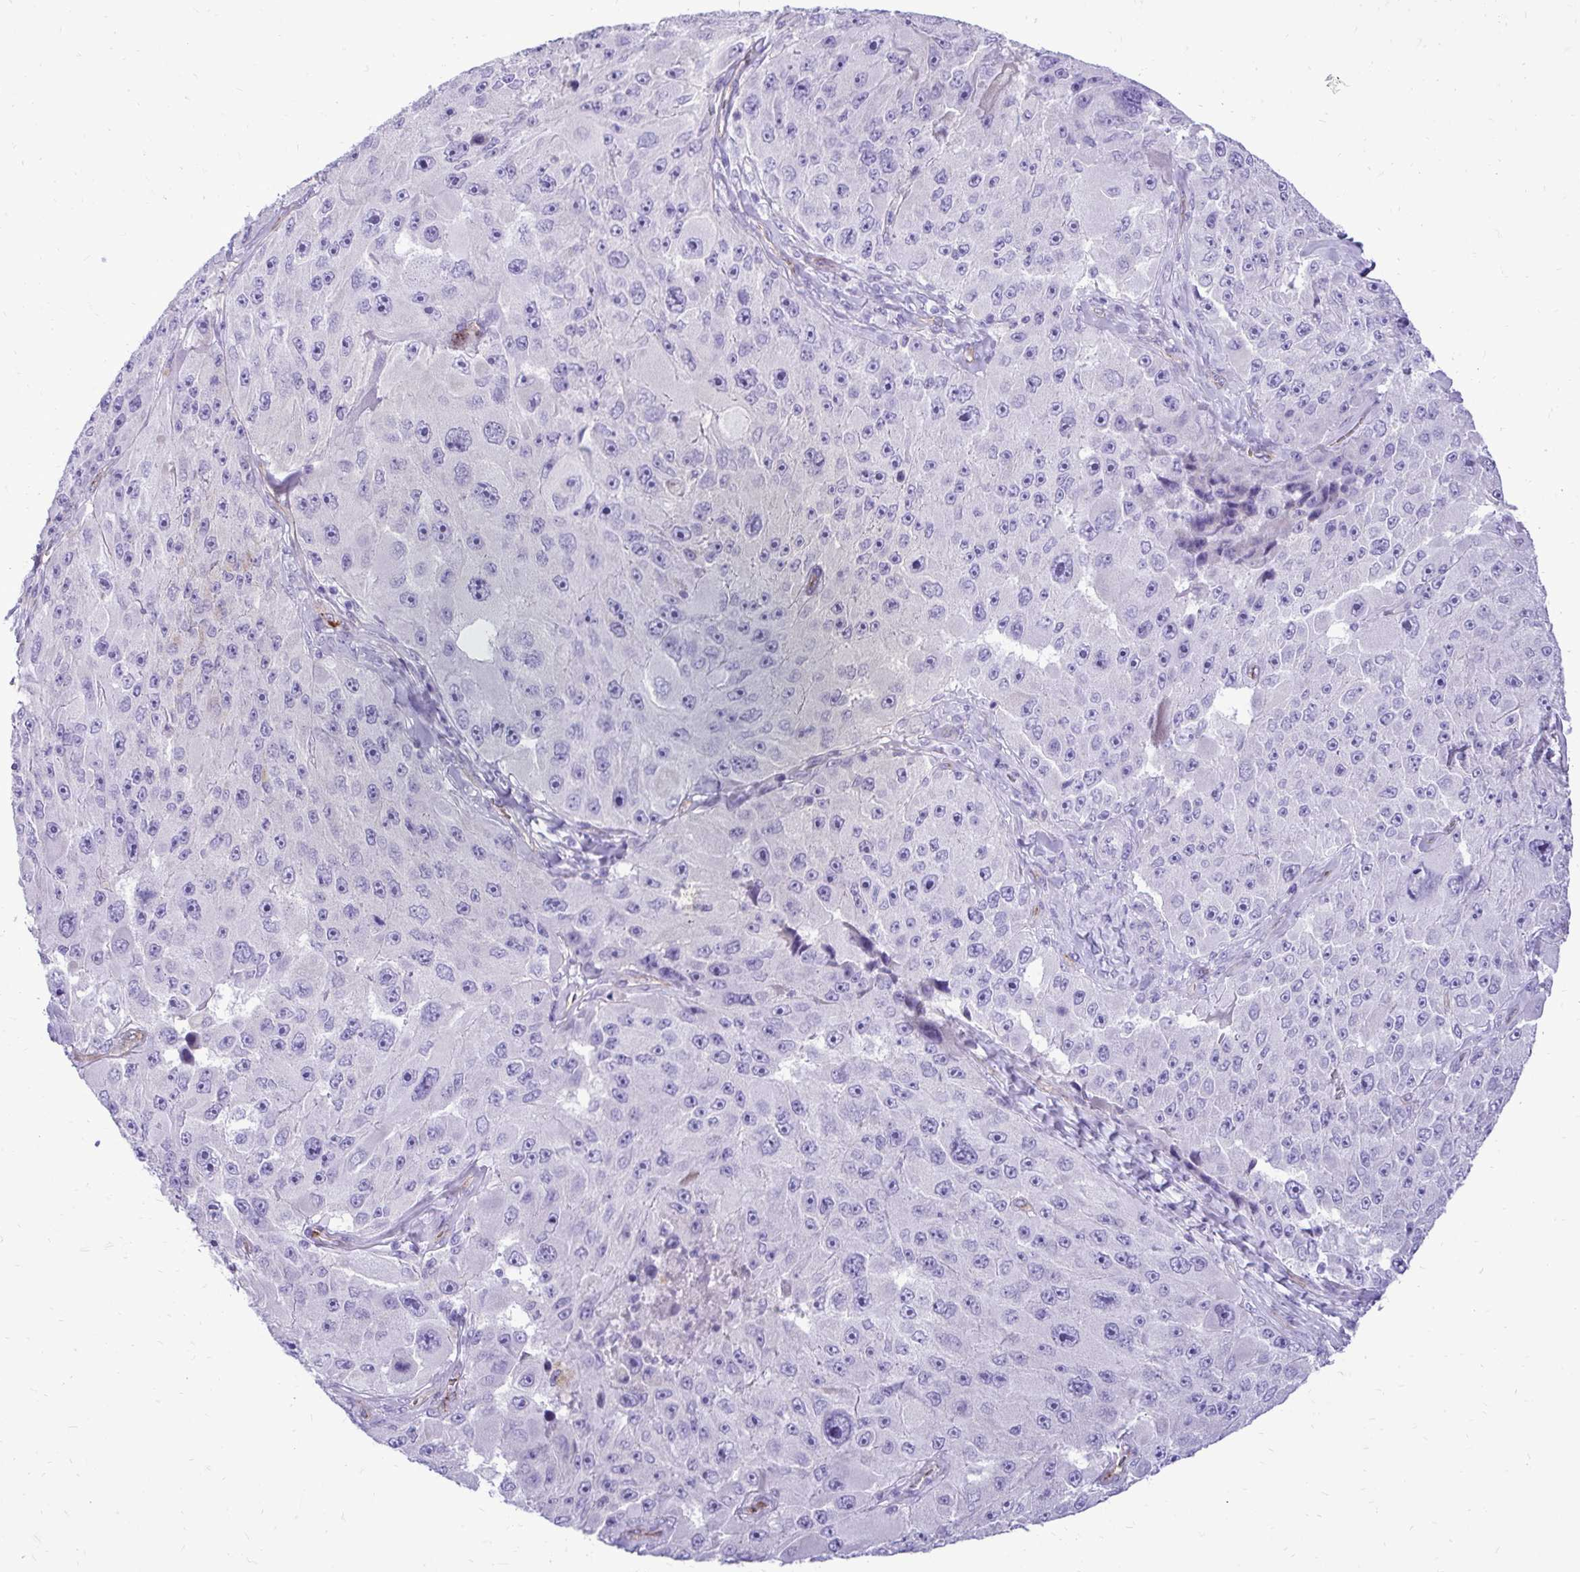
{"staining": {"intensity": "negative", "quantity": "none", "location": "none"}, "tissue": "melanoma", "cell_type": "Tumor cells", "image_type": "cancer", "snomed": [{"axis": "morphology", "description": "Malignant melanoma, Metastatic site"}, {"axis": "topography", "description": "Lymph node"}], "caption": "IHC of melanoma reveals no positivity in tumor cells.", "gene": "PELI3", "patient": {"sex": "male", "age": 62}}